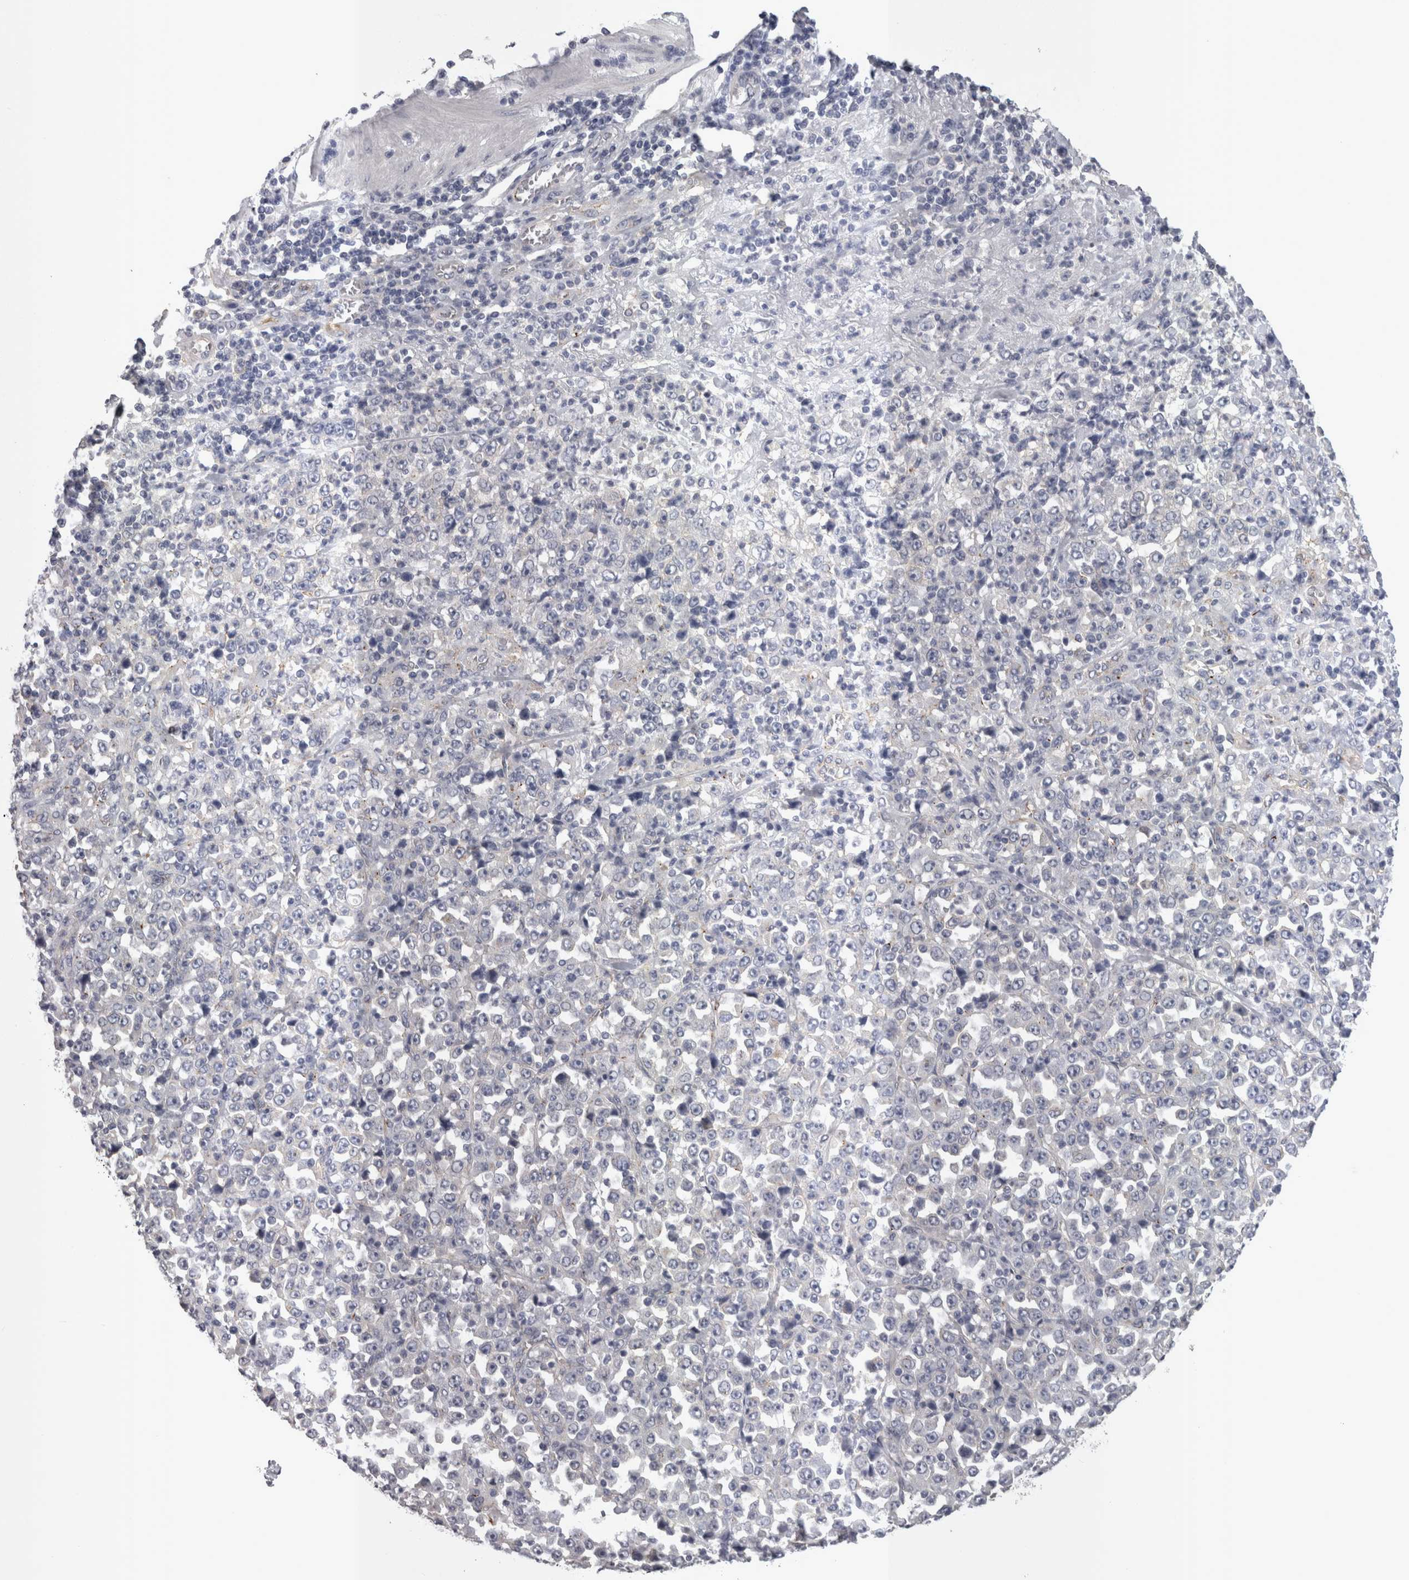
{"staining": {"intensity": "negative", "quantity": "none", "location": "none"}, "tissue": "stomach cancer", "cell_type": "Tumor cells", "image_type": "cancer", "snomed": [{"axis": "morphology", "description": "Normal tissue, NOS"}, {"axis": "morphology", "description": "Adenocarcinoma, NOS"}, {"axis": "topography", "description": "Stomach, upper"}, {"axis": "topography", "description": "Stomach"}], "caption": "This is an immunohistochemistry micrograph of human stomach adenocarcinoma. There is no positivity in tumor cells.", "gene": "LYZL6", "patient": {"sex": "male", "age": 59}}